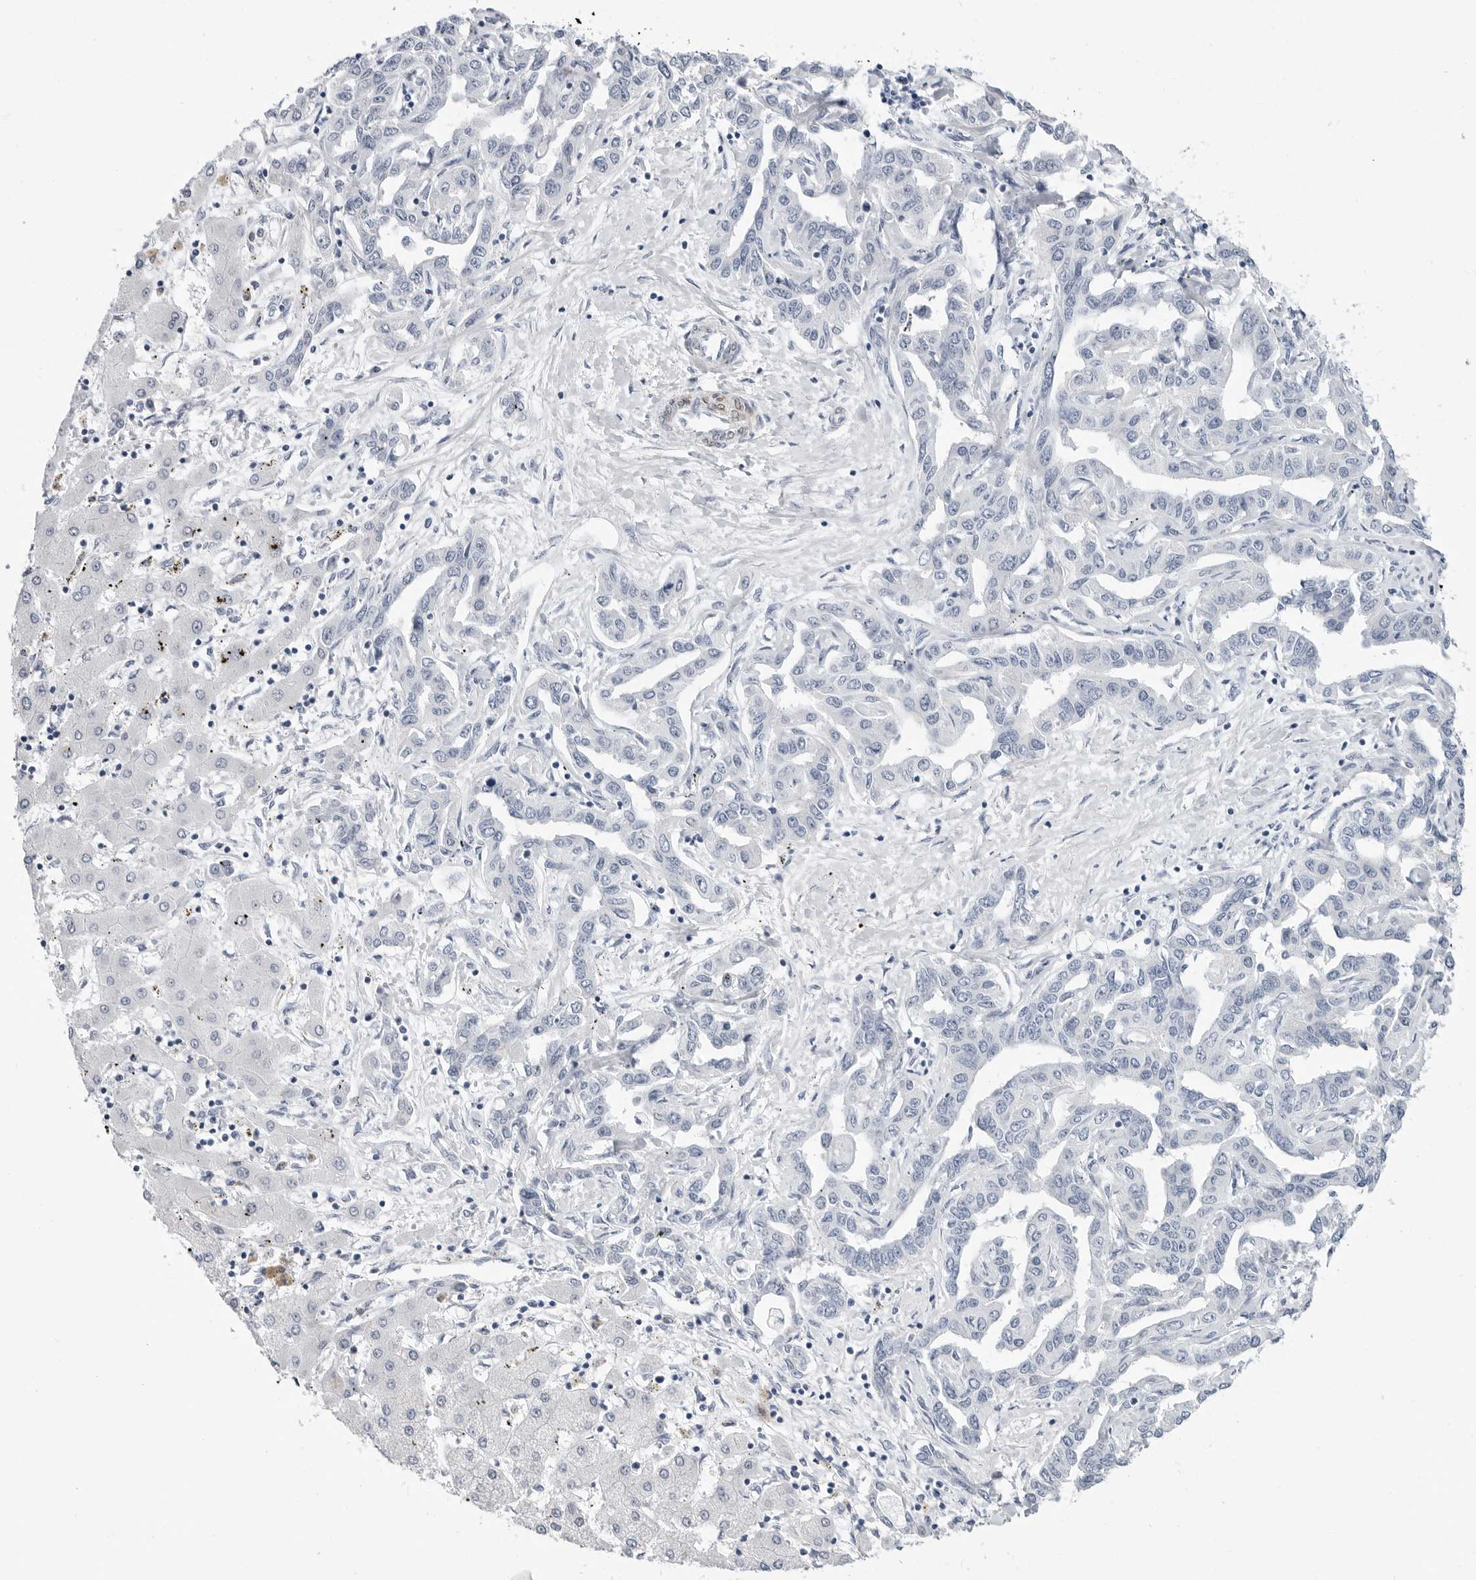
{"staining": {"intensity": "negative", "quantity": "none", "location": "none"}, "tissue": "liver cancer", "cell_type": "Tumor cells", "image_type": "cancer", "snomed": [{"axis": "morphology", "description": "Cholangiocarcinoma"}, {"axis": "topography", "description": "Liver"}], "caption": "Immunohistochemistry (IHC) image of cholangiocarcinoma (liver) stained for a protein (brown), which displays no positivity in tumor cells.", "gene": "PLN", "patient": {"sex": "male", "age": 59}}